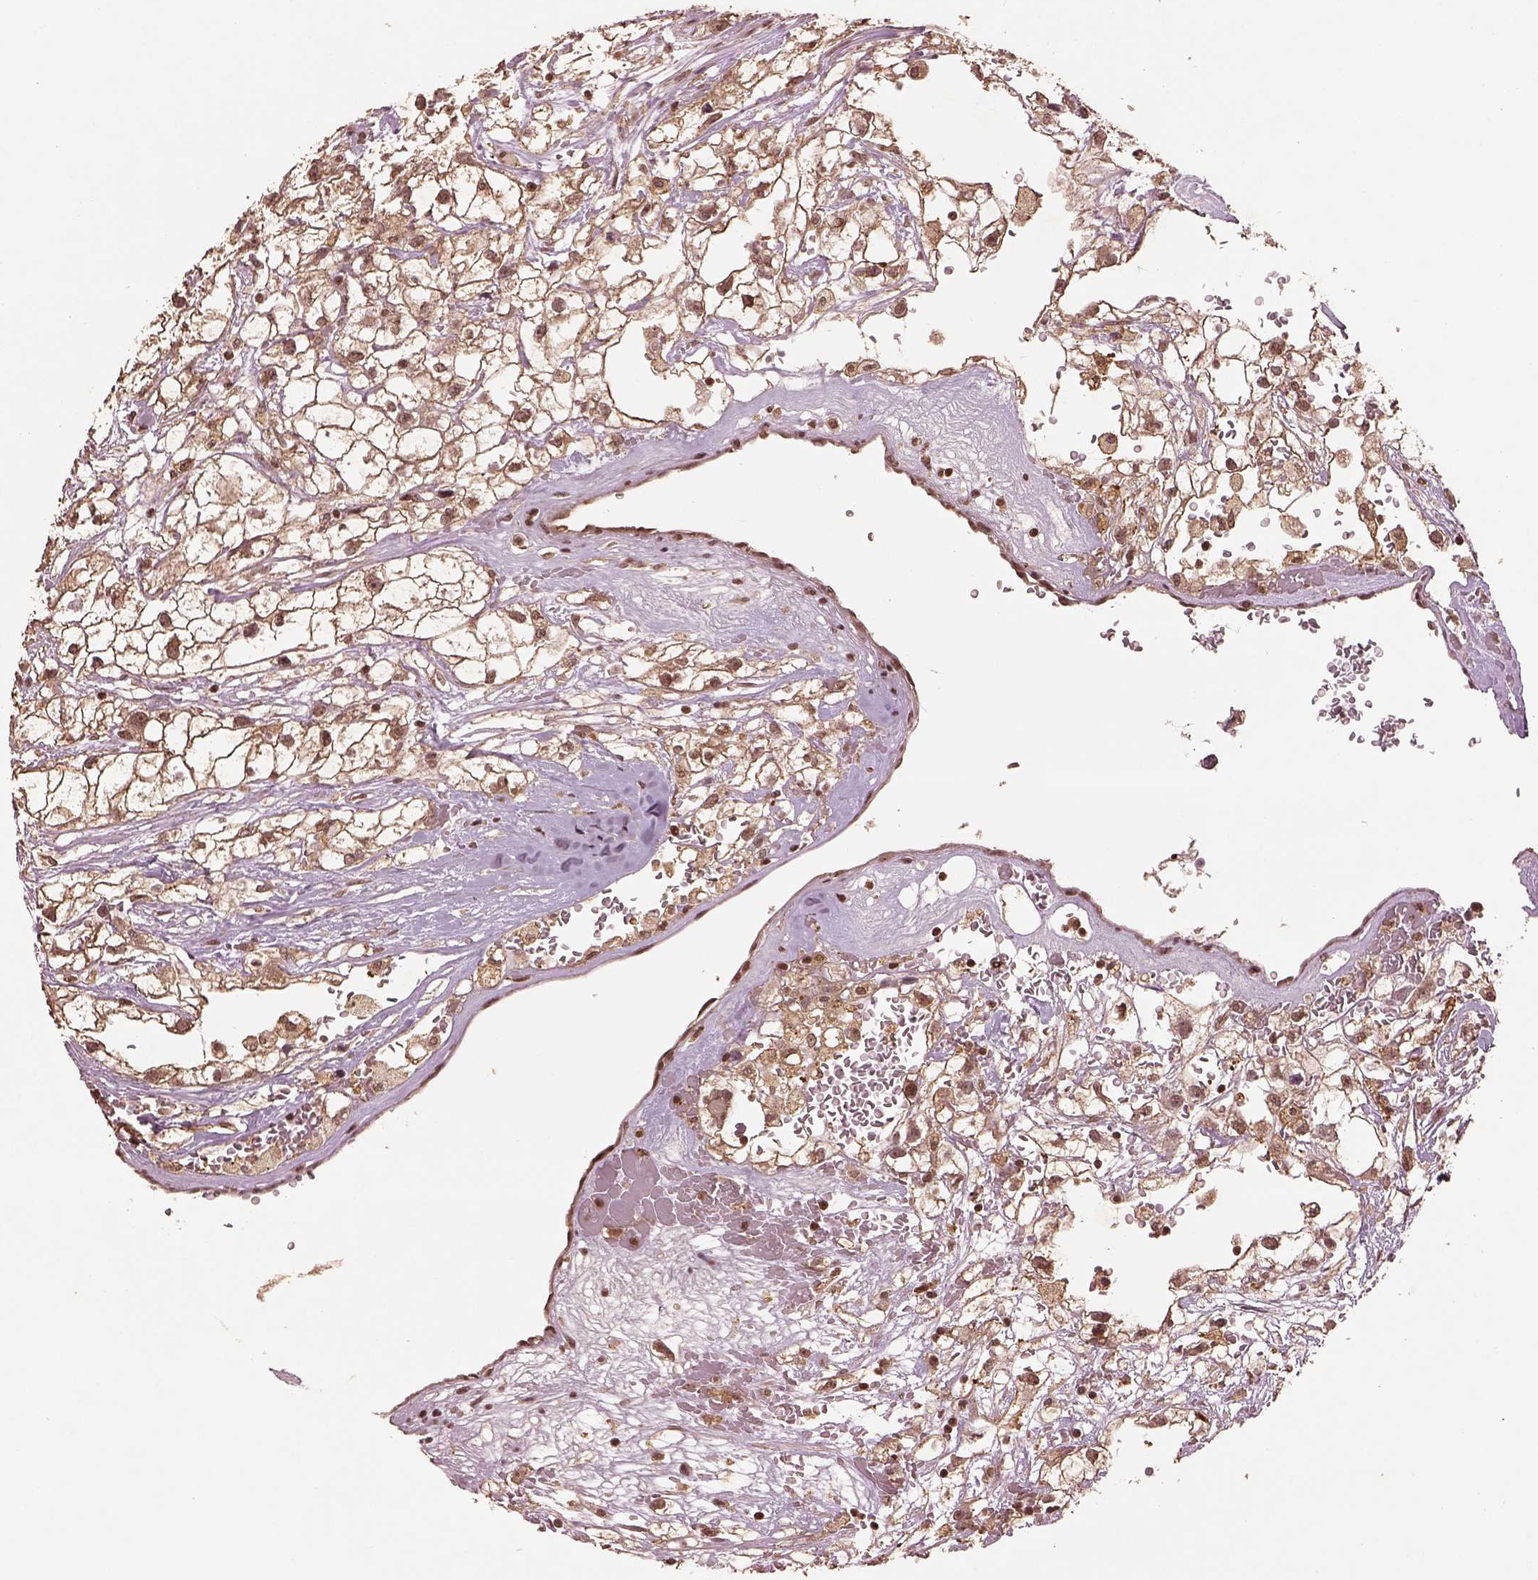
{"staining": {"intensity": "moderate", "quantity": ">75%", "location": "nuclear"}, "tissue": "renal cancer", "cell_type": "Tumor cells", "image_type": "cancer", "snomed": [{"axis": "morphology", "description": "Adenocarcinoma, NOS"}, {"axis": "topography", "description": "Kidney"}], "caption": "High-magnification brightfield microscopy of renal cancer (adenocarcinoma) stained with DAB (brown) and counterstained with hematoxylin (blue). tumor cells exhibit moderate nuclear expression is identified in about>75% of cells. (Brightfield microscopy of DAB IHC at high magnification).", "gene": "BRD9", "patient": {"sex": "male", "age": 59}}